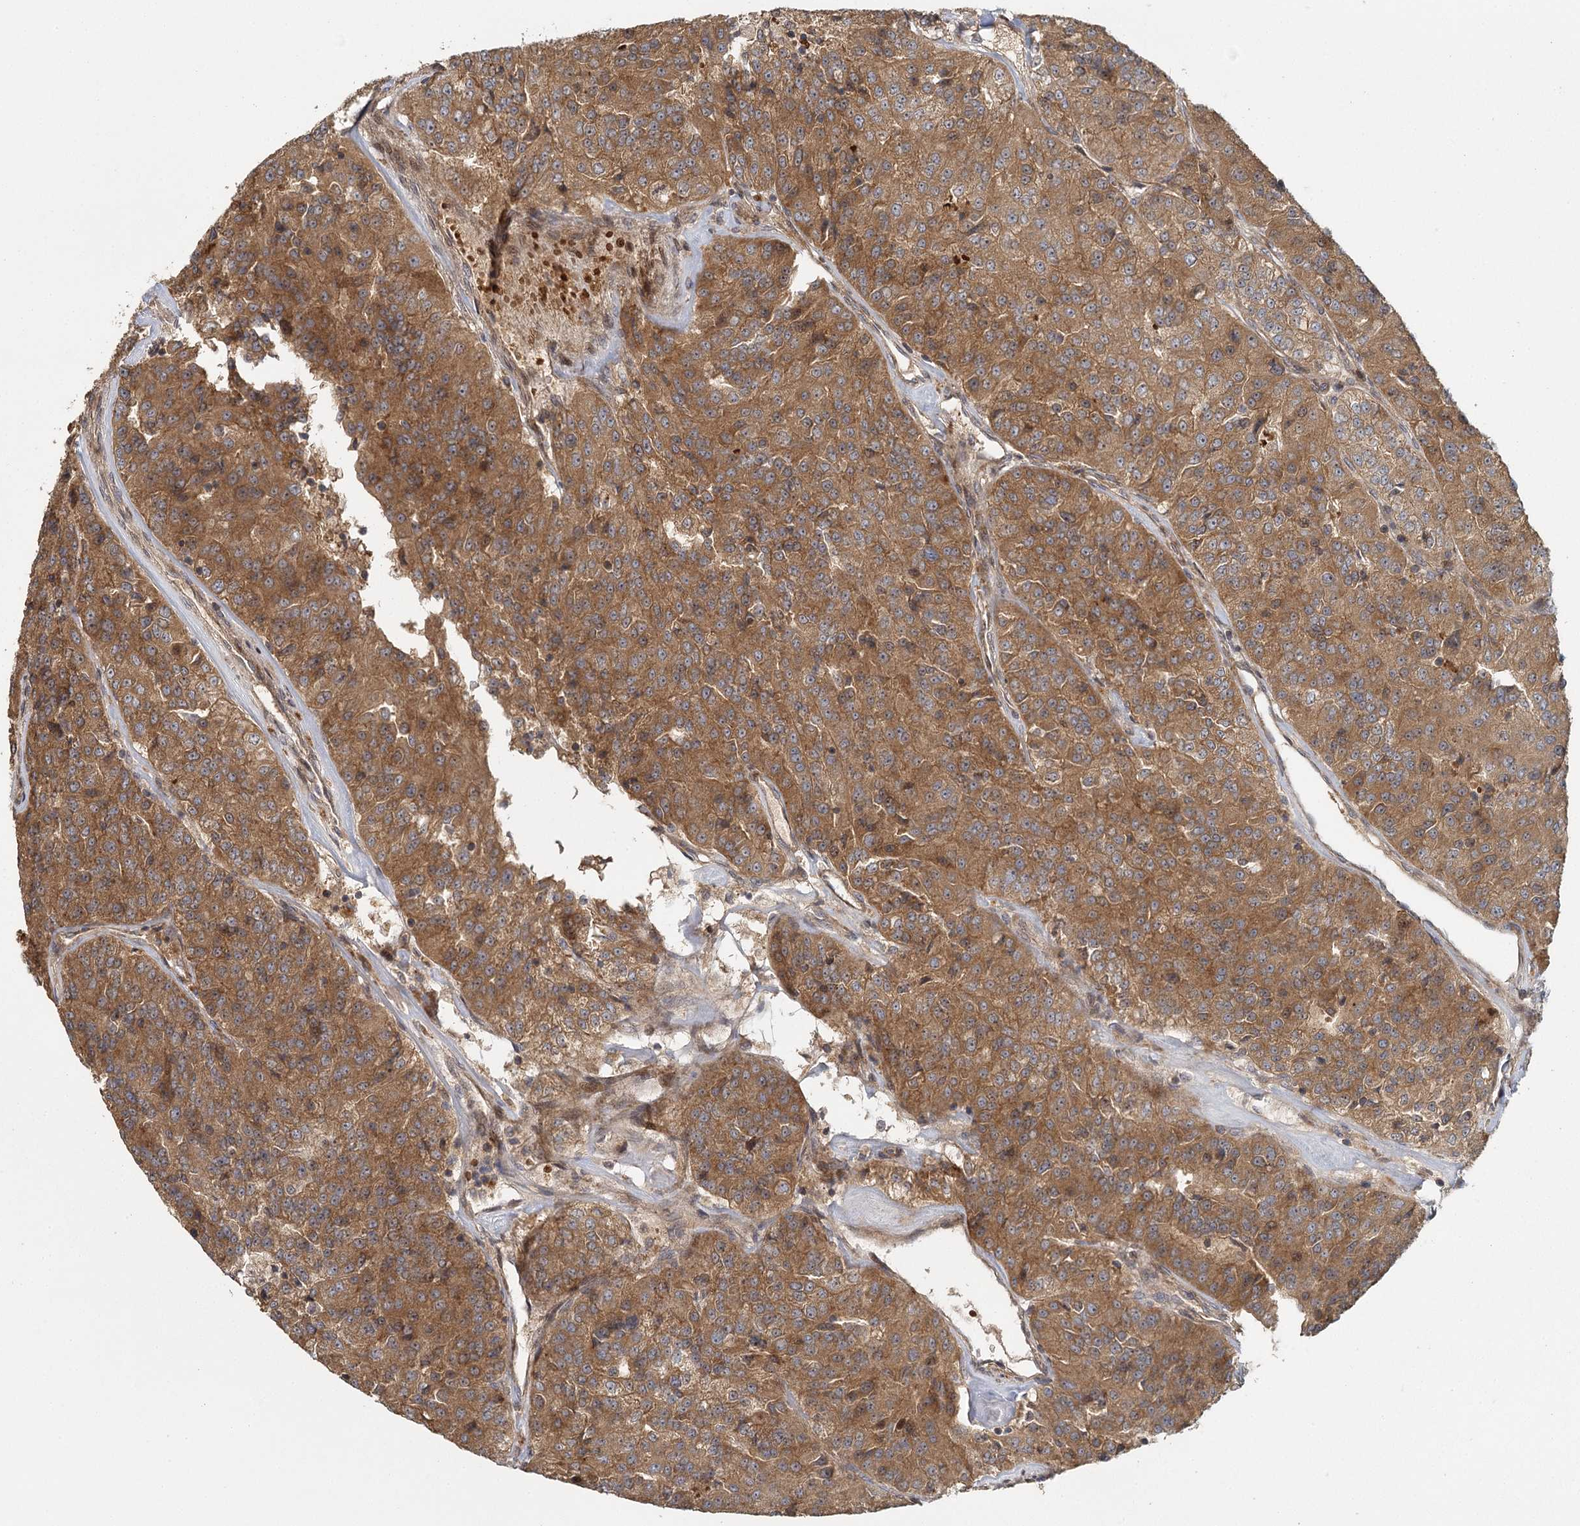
{"staining": {"intensity": "moderate", "quantity": ">75%", "location": "cytoplasmic/membranous"}, "tissue": "renal cancer", "cell_type": "Tumor cells", "image_type": "cancer", "snomed": [{"axis": "morphology", "description": "Adenocarcinoma, NOS"}, {"axis": "topography", "description": "Kidney"}], "caption": "Protein expression analysis of renal cancer exhibits moderate cytoplasmic/membranous positivity in about >75% of tumor cells.", "gene": "RAPGEF6", "patient": {"sex": "female", "age": 63}}